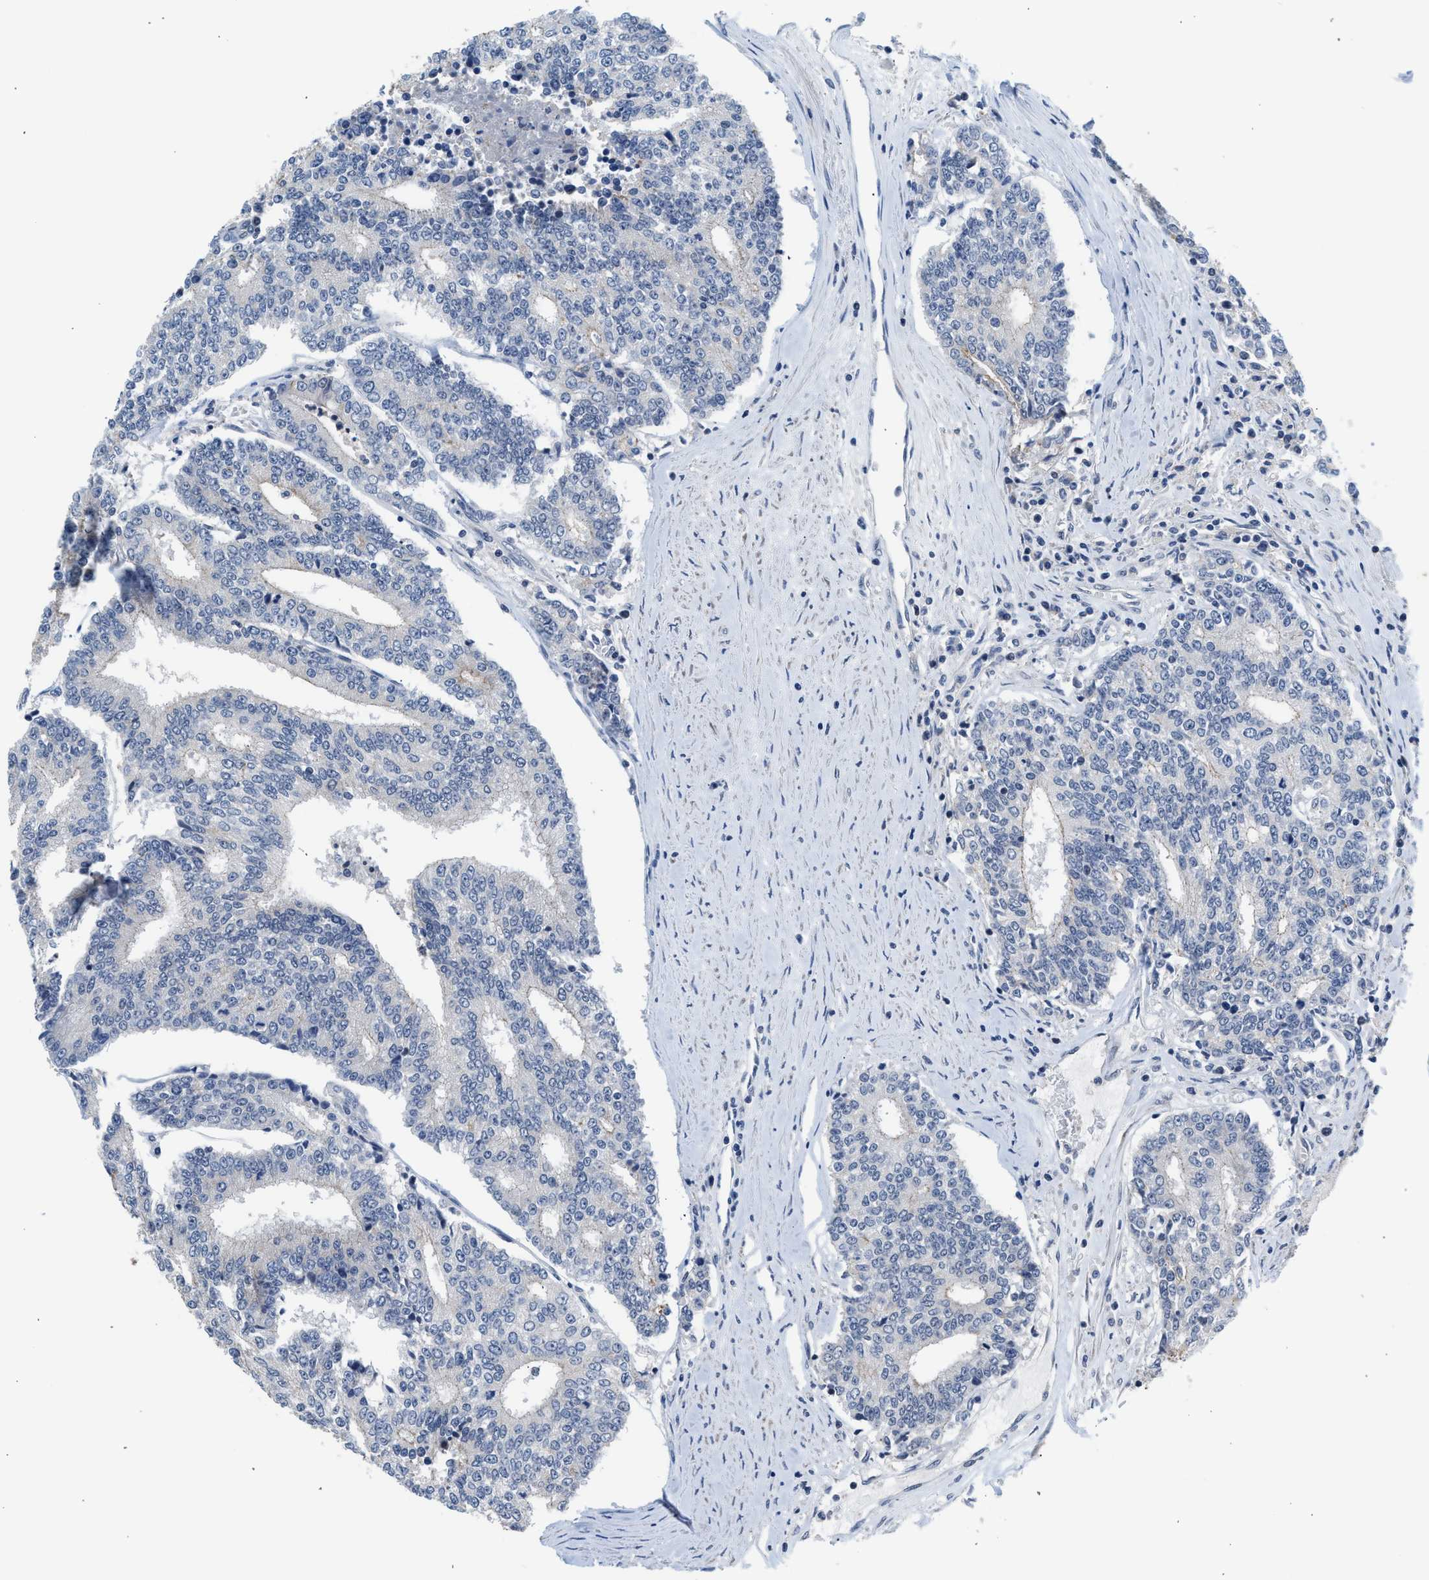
{"staining": {"intensity": "negative", "quantity": "none", "location": "none"}, "tissue": "prostate cancer", "cell_type": "Tumor cells", "image_type": "cancer", "snomed": [{"axis": "morphology", "description": "Normal tissue, NOS"}, {"axis": "morphology", "description": "Adenocarcinoma, High grade"}, {"axis": "topography", "description": "Prostate"}, {"axis": "topography", "description": "Seminal veicle"}], "caption": "Immunohistochemistry micrograph of human high-grade adenocarcinoma (prostate) stained for a protein (brown), which exhibits no positivity in tumor cells.", "gene": "CSF3R", "patient": {"sex": "male", "age": 55}}